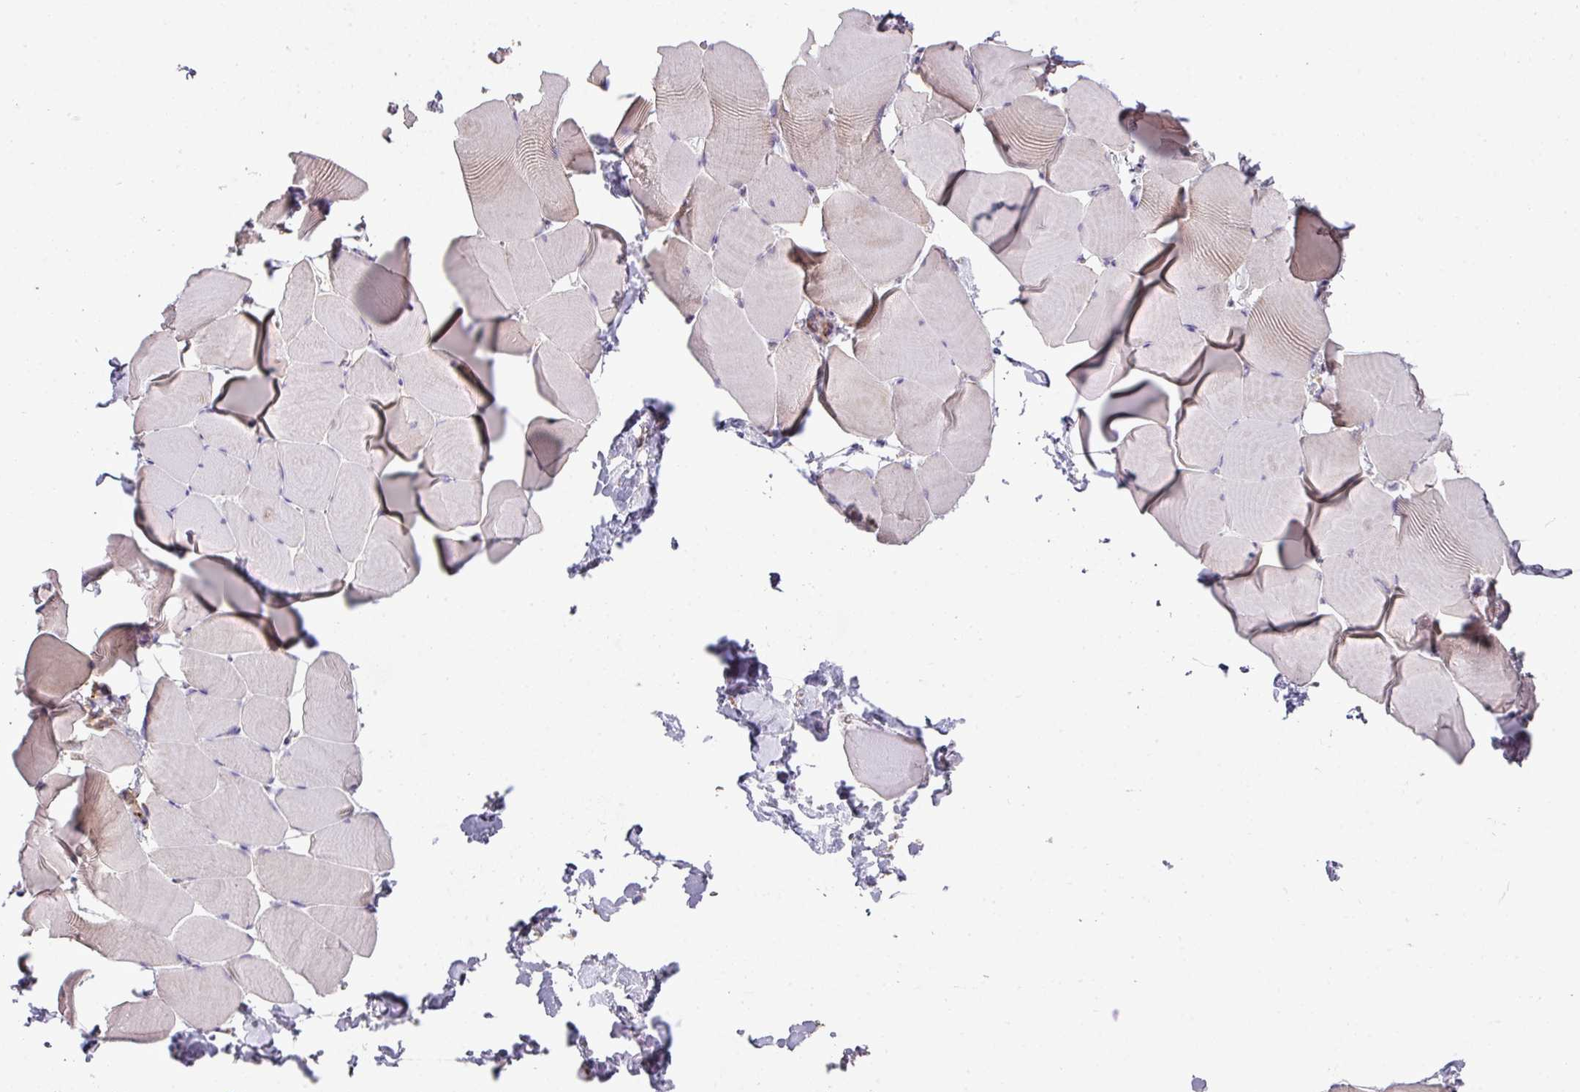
{"staining": {"intensity": "weak", "quantity": "<25%", "location": "cytoplasmic/membranous"}, "tissue": "skeletal muscle", "cell_type": "Myocytes", "image_type": "normal", "snomed": [{"axis": "morphology", "description": "Normal tissue, NOS"}, {"axis": "topography", "description": "Skeletal muscle"}], "caption": "A high-resolution photomicrograph shows immunohistochemistry staining of normal skeletal muscle, which shows no significant positivity in myocytes.", "gene": "LRRC9", "patient": {"sex": "male", "age": 25}}